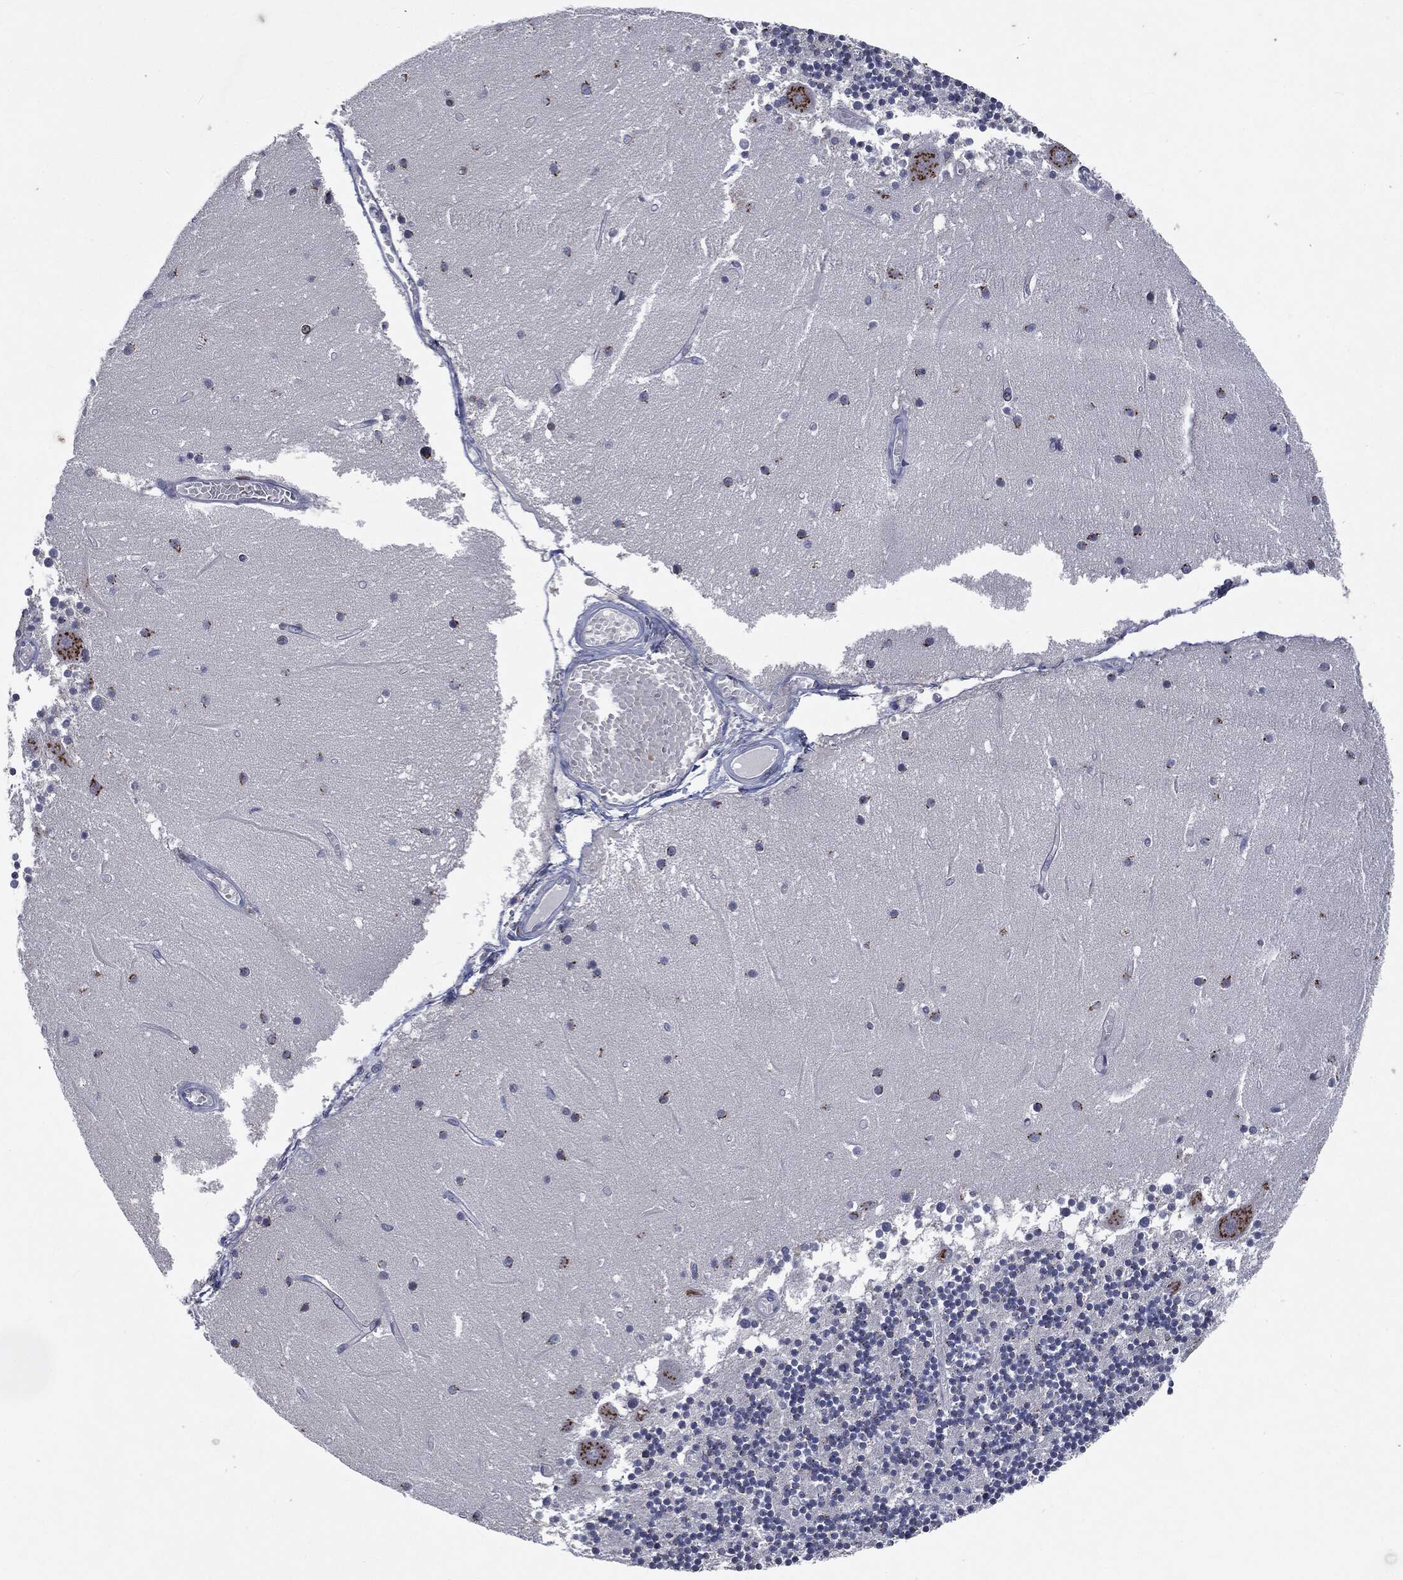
{"staining": {"intensity": "negative", "quantity": "none", "location": "none"}, "tissue": "cerebellum", "cell_type": "Cells in granular layer", "image_type": "normal", "snomed": [{"axis": "morphology", "description": "Normal tissue, NOS"}, {"axis": "topography", "description": "Cerebellum"}], "caption": "IHC micrograph of unremarkable cerebellum: cerebellum stained with DAB shows no significant protein staining in cells in granular layer. (DAB (3,3'-diaminobenzidine) immunohistochemistry, high magnification).", "gene": "CASD1", "patient": {"sex": "female", "age": 28}}